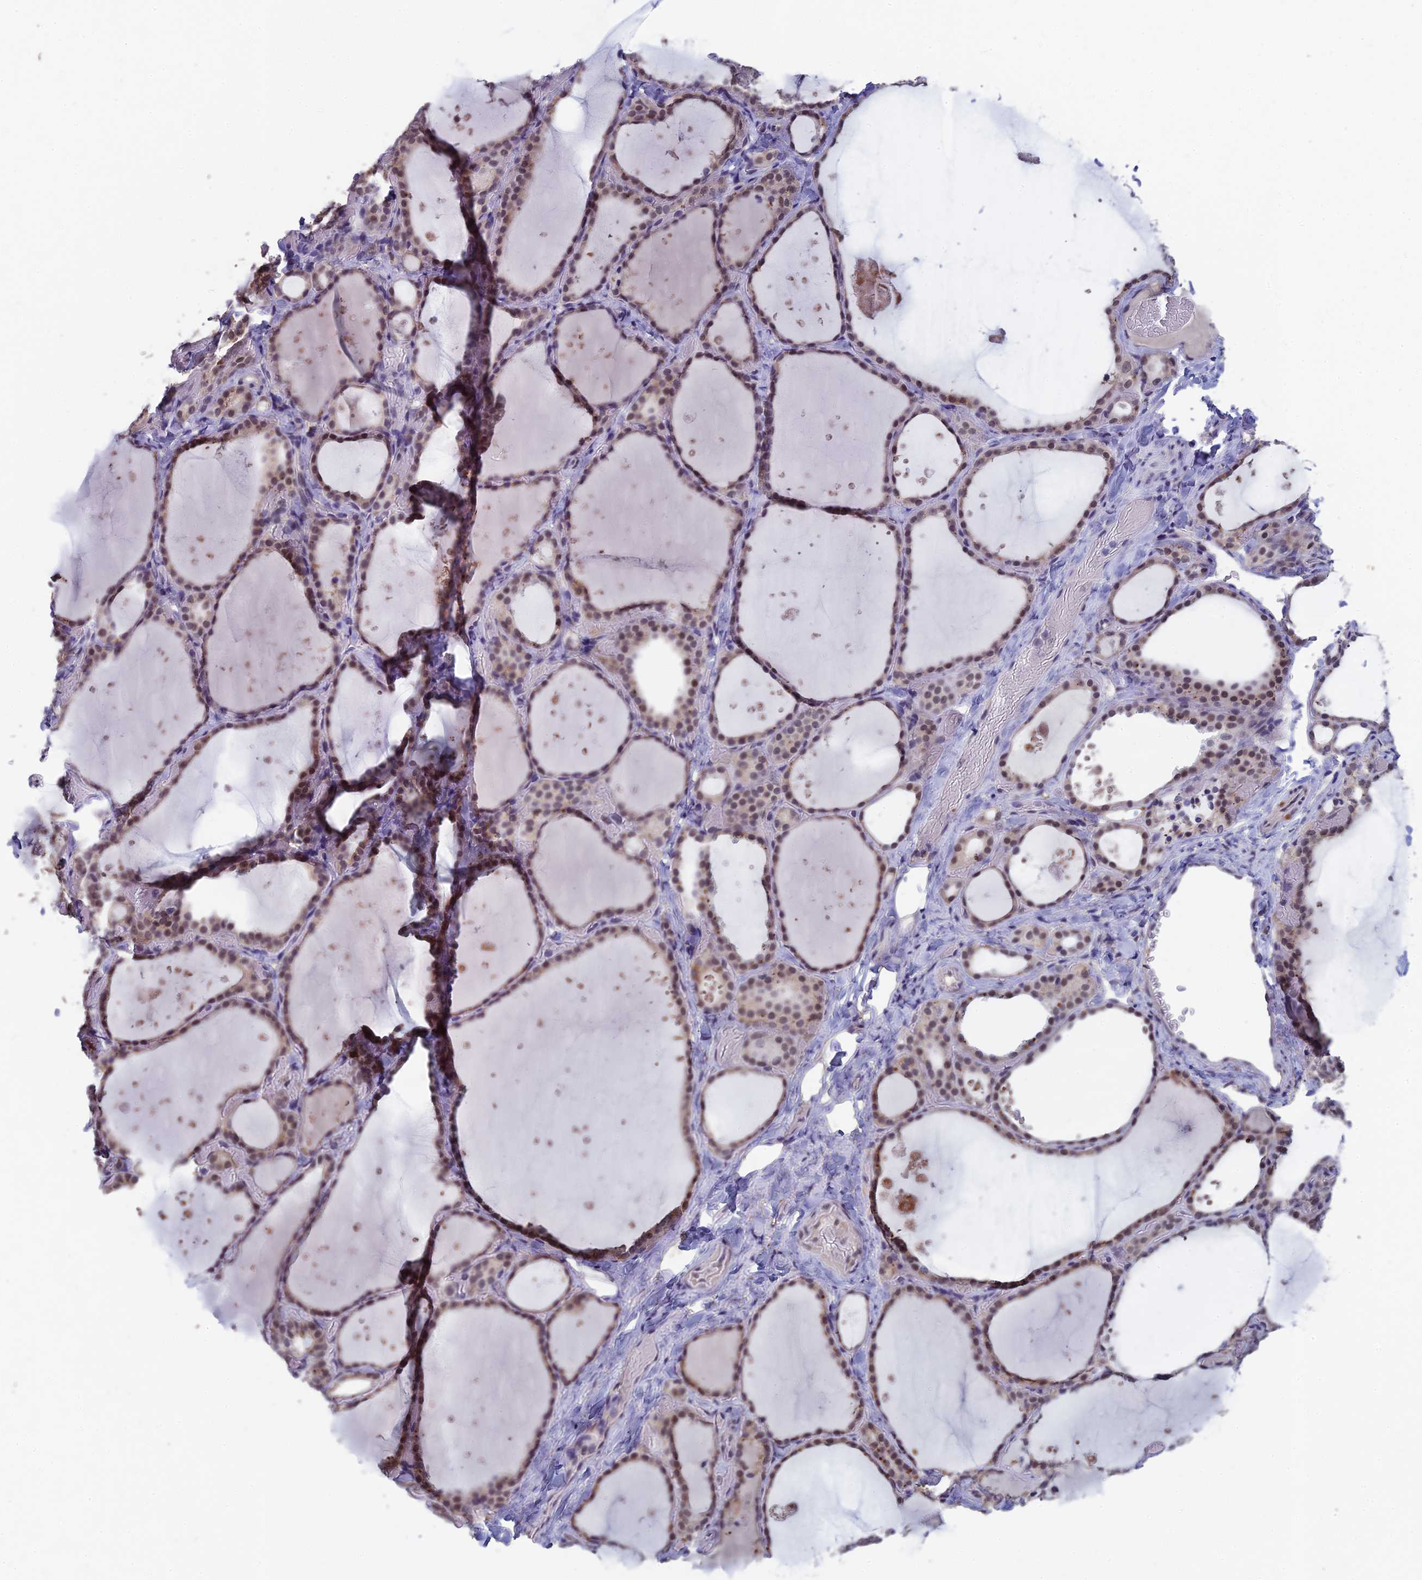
{"staining": {"intensity": "moderate", "quantity": "25%-75%", "location": "nuclear"}, "tissue": "thyroid gland", "cell_type": "Glandular cells", "image_type": "normal", "snomed": [{"axis": "morphology", "description": "Normal tissue, NOS"}, {"axis": "topography", "description": "Thyroid gland"}], "caption": "Thyroid gland stained with immunohistochemistry exhibits moderate nuclear positivity in about 25%-75% of glandular cells. (DAB (3,3'-diaminobenzidine) IHC, brown staining for protein, blue staining for nuclei).", "gene": "MT", "patient": {"sex": "female", "age": 44}}